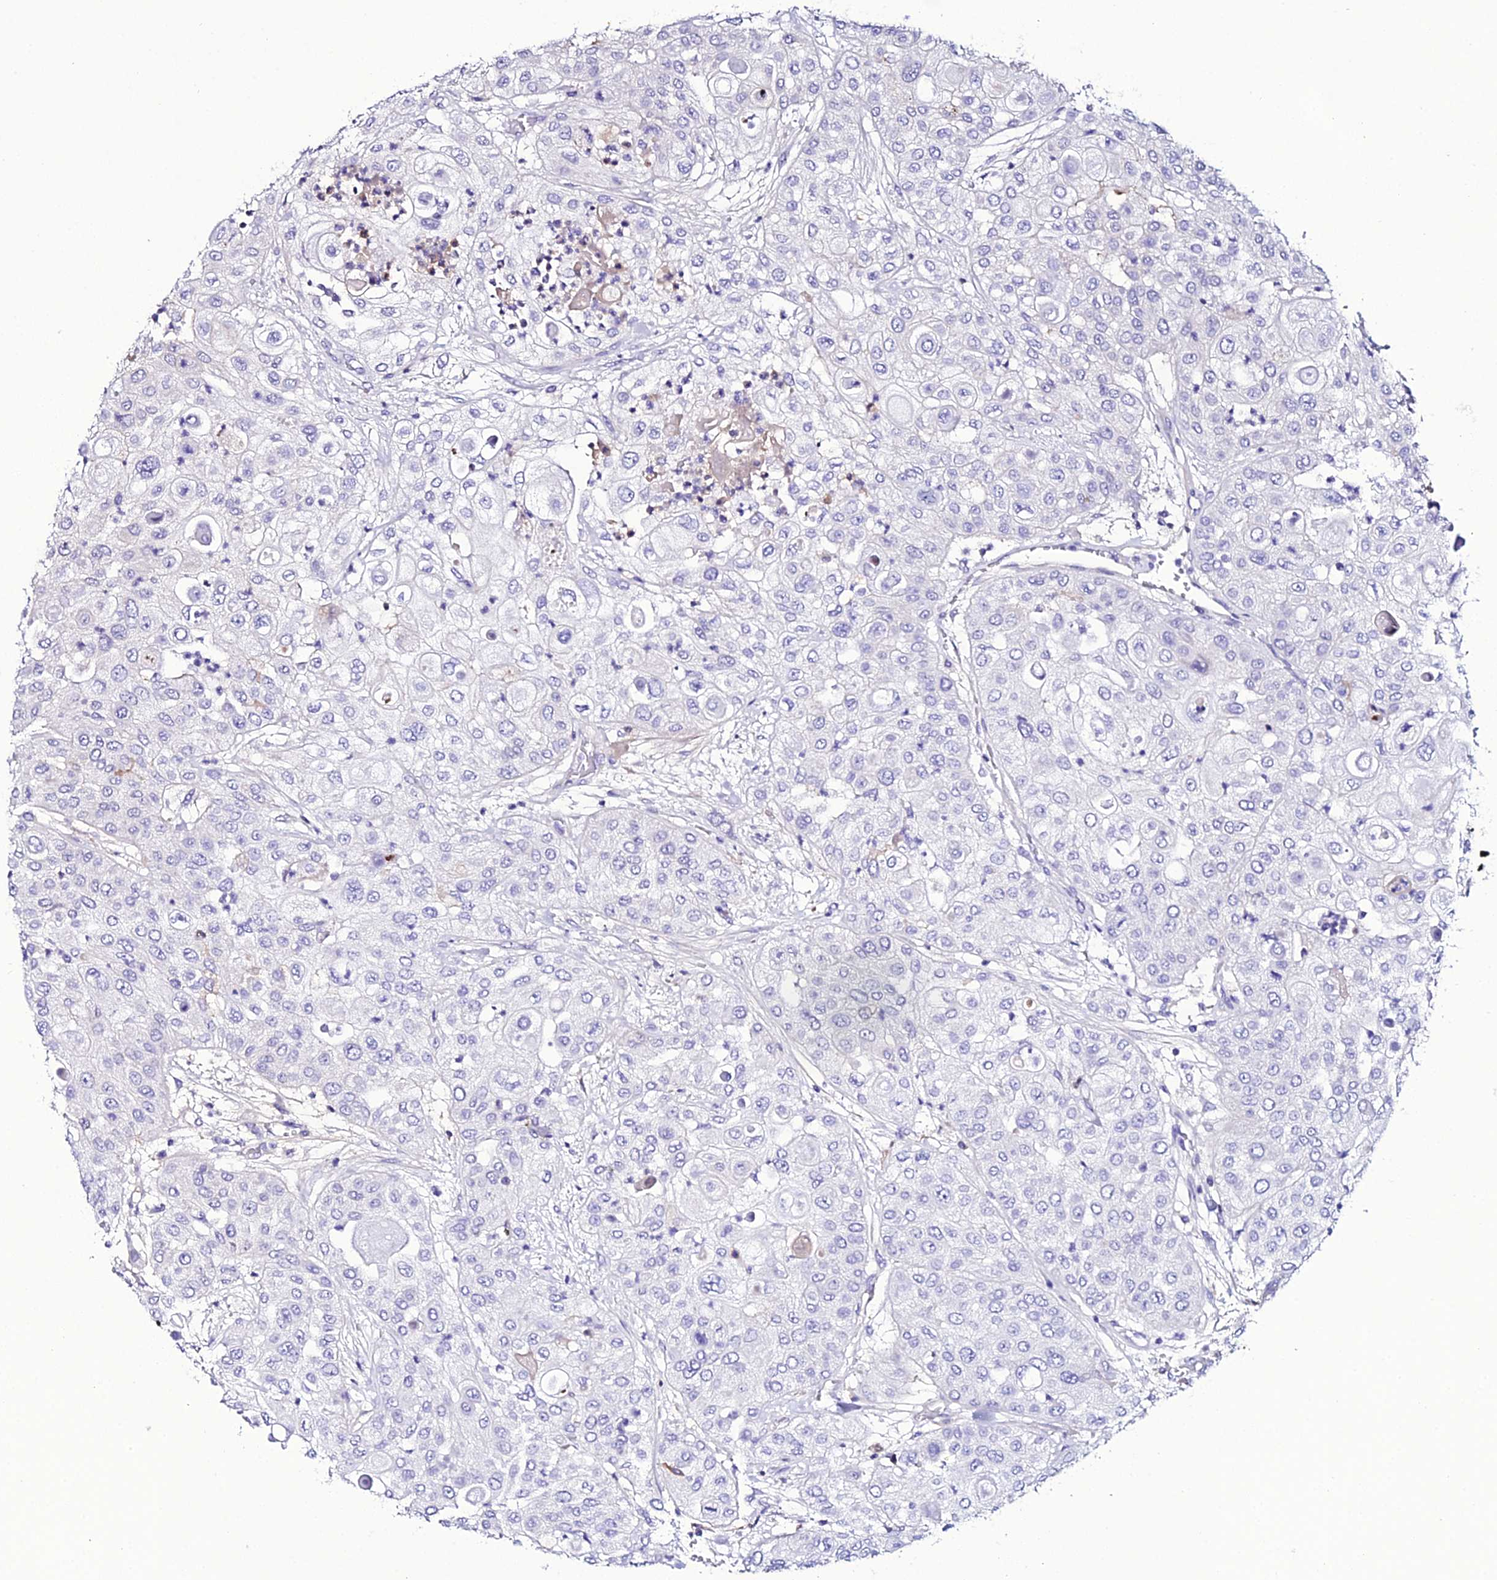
{"staining": {"intensity": "negative", "quantity": "none", "location": "none"}, "tissue": "urothelial cancer", "cell_type": "Tumor cells", "image_type": "cancer", "snomed": [{"axis": "morphology", "description": "Urothelial carcinoma, High grade"}, {"axis": "topography", "description": "Urinary bladder"}], "caption": "Micrograph shows no protein staining in tumor cells of urothelial carcinoma (high-grade) tissue. Nuclei are stained in blue.", "gene": "DEFB132", "patient": {"sex": "female", "age": 79}}